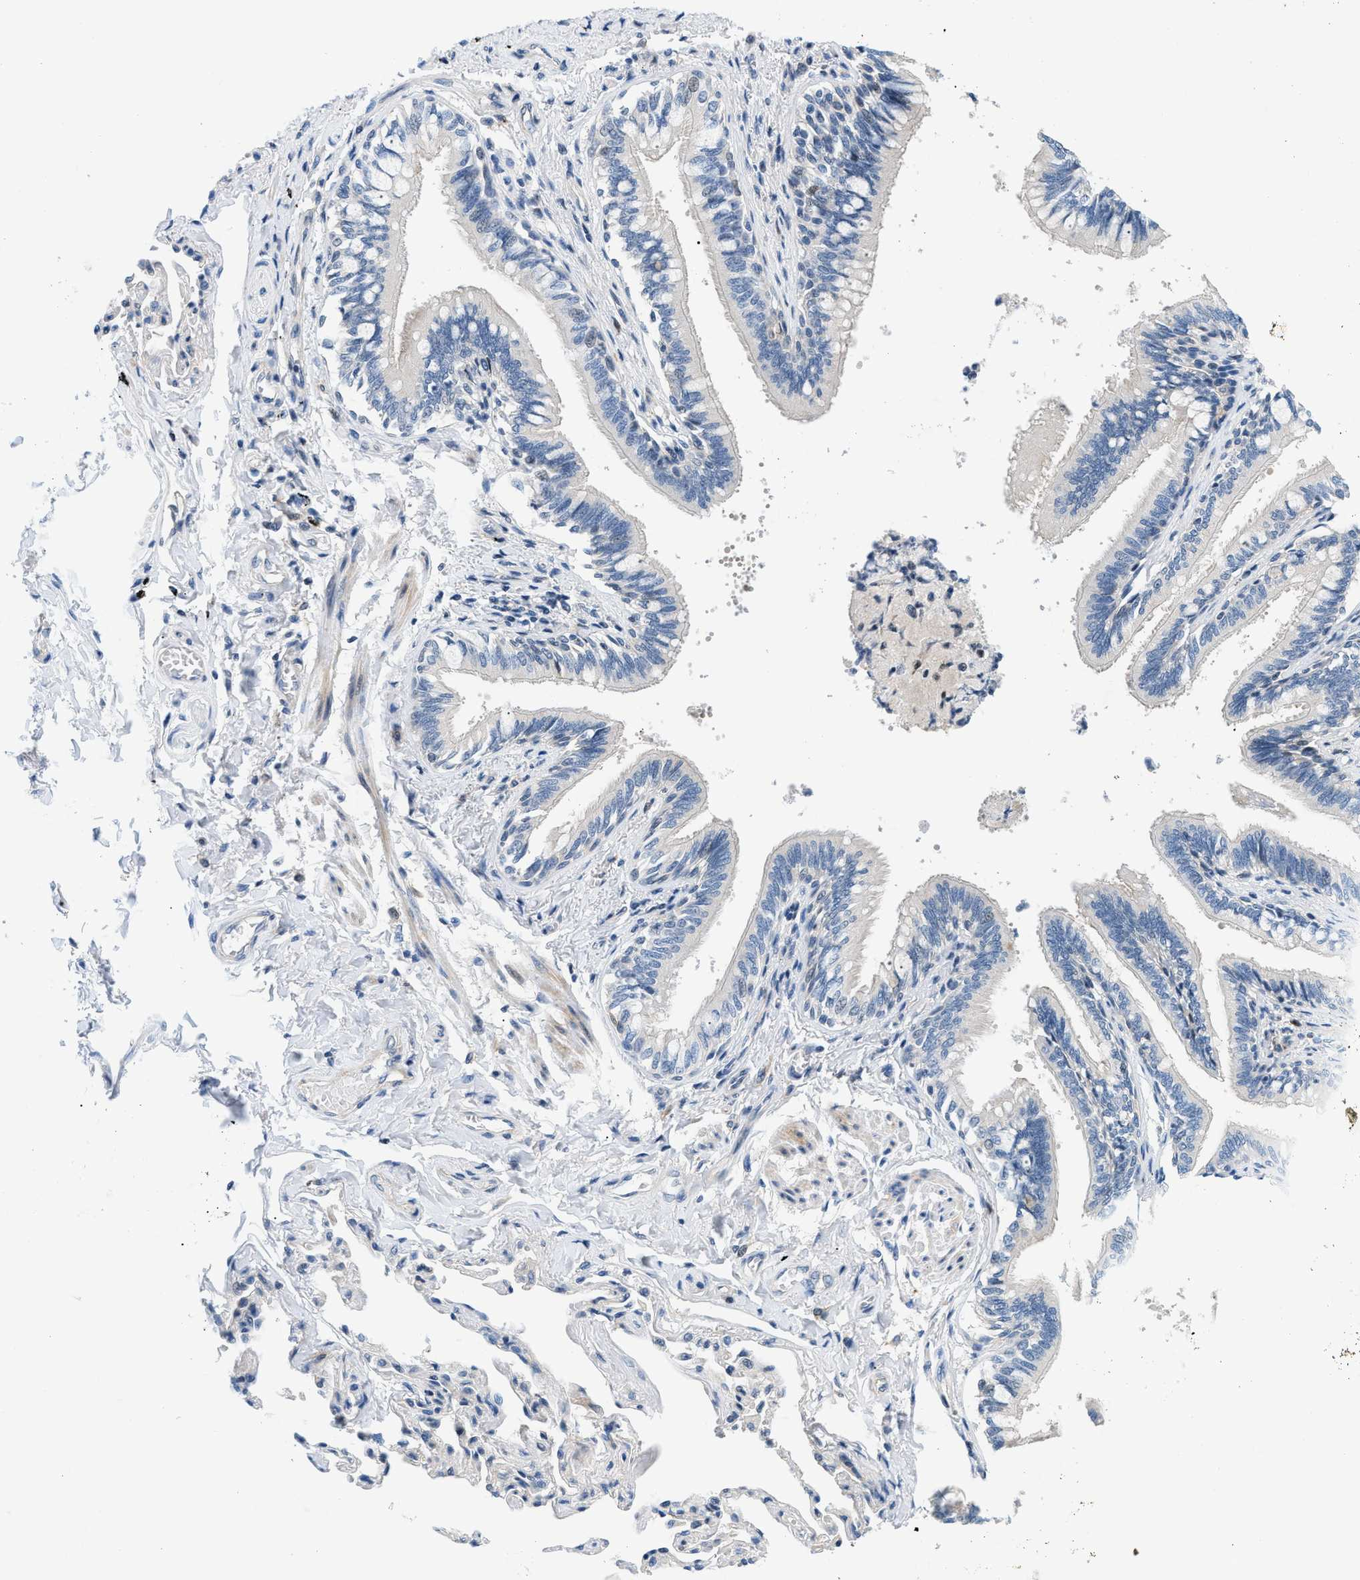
{"staining": {"intensity": "weak", "quantity": "<25%", "location": "nuclear"}, "tissue": "bronchus", "cell_type": "Respiratory epithelial cells", "image_type": "normal", "snomed": [{"axis": "morphology", "description": "Normal tissue, NOS"}, {"axis": "topography", "description": "Lung"}], "caption": "A high-resolution histopathology image shows IHC staining of normal bronchus, which exhibits no significant staining in respiratory epithelial cells.", "gene": "FDCSP", "patient": {"sex": "male", "age": 64}}